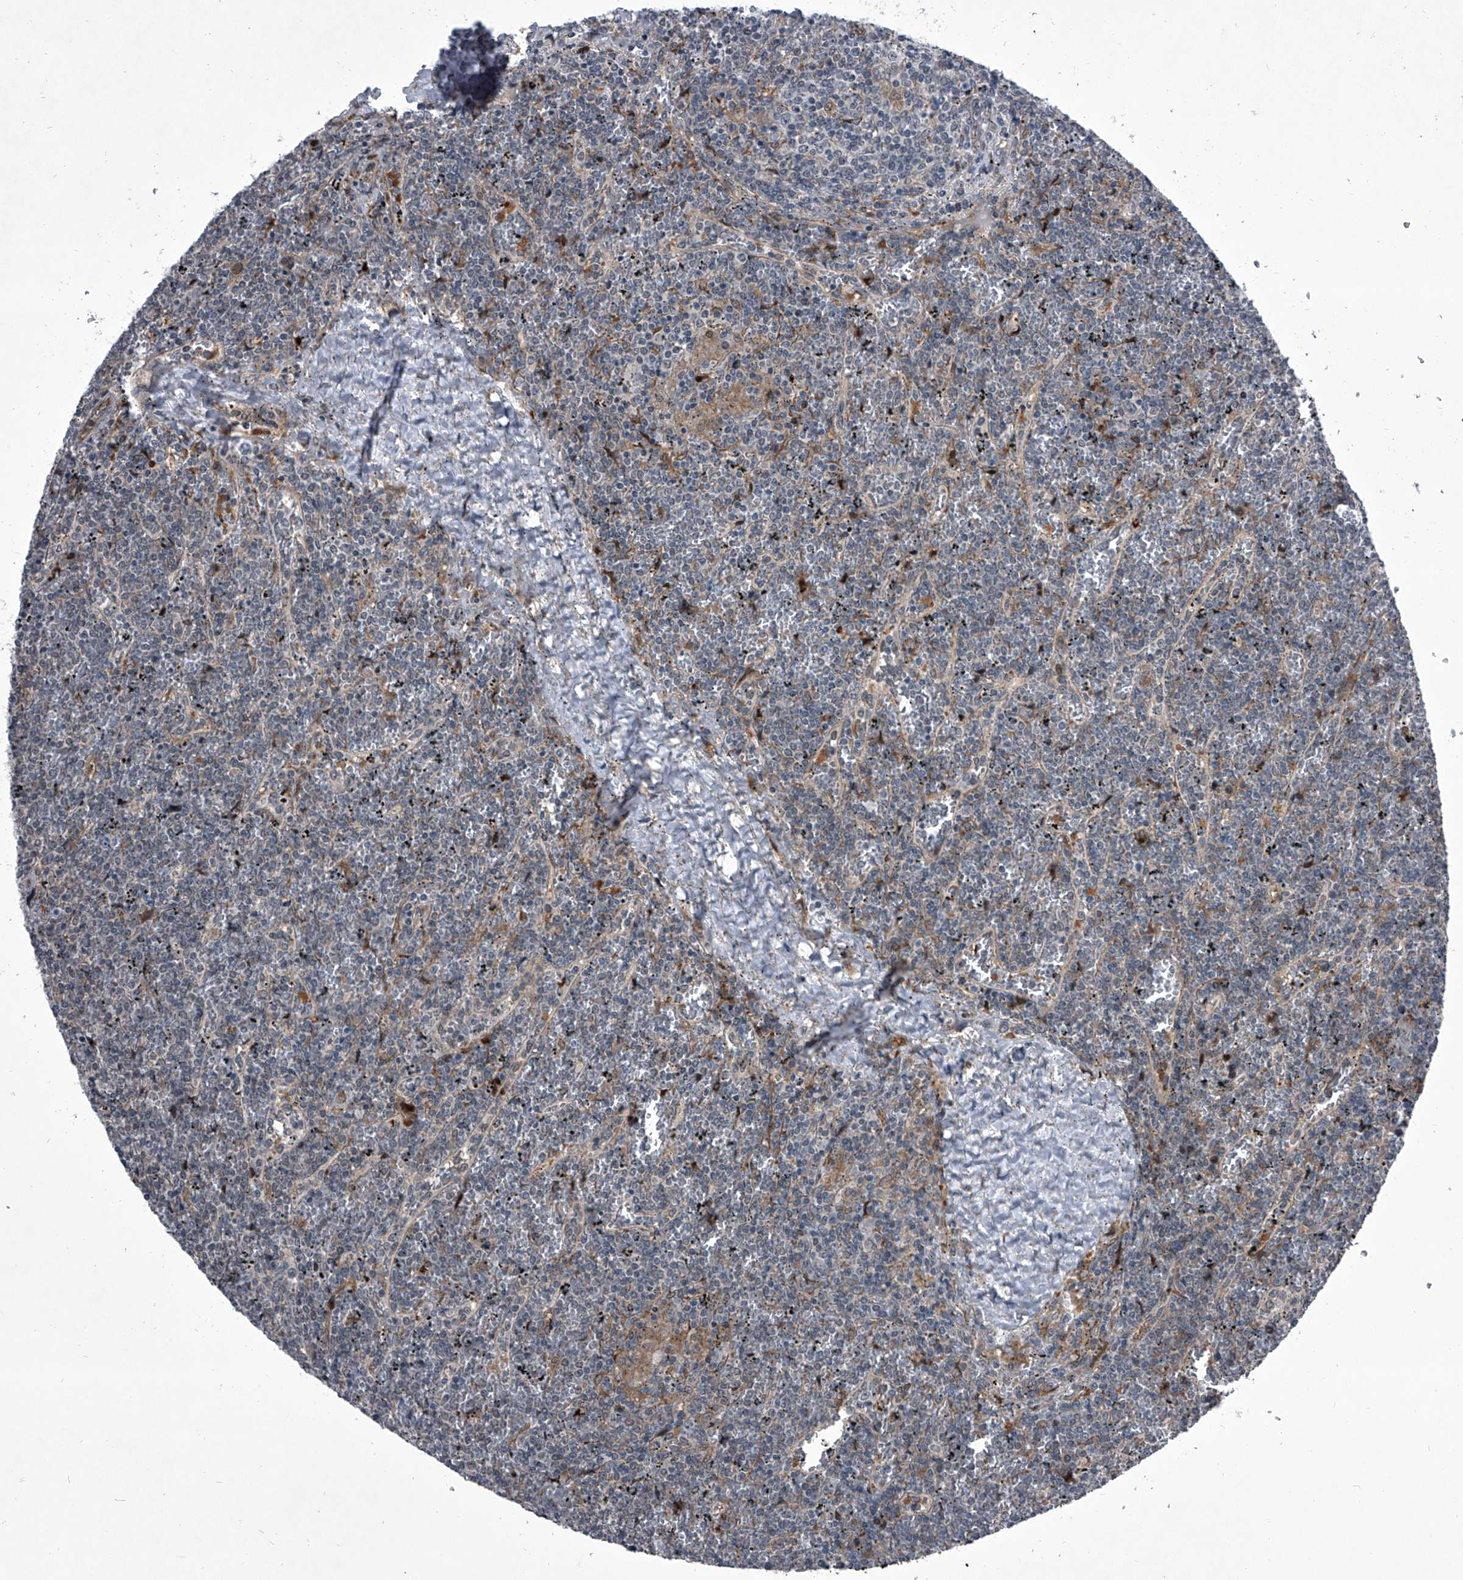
{"staining": {"intensity": "negative", "quantity": "none", "location": "none"}, "tissue": "lymphoma", "cell_type": "Tumor cells", "image_type": "cancer", "snomed": [{"axis": "morphology", "description": "Malignant lymphoma, non-Hodgkin's type, Low grade"}, {"axis": "topography", "description": "Spleen"}], "caption": "Tumor cells are negative for protein expression in human lymphoma.", "gene": "ELK4", "patient": {"sex": "female", "age": 19}}